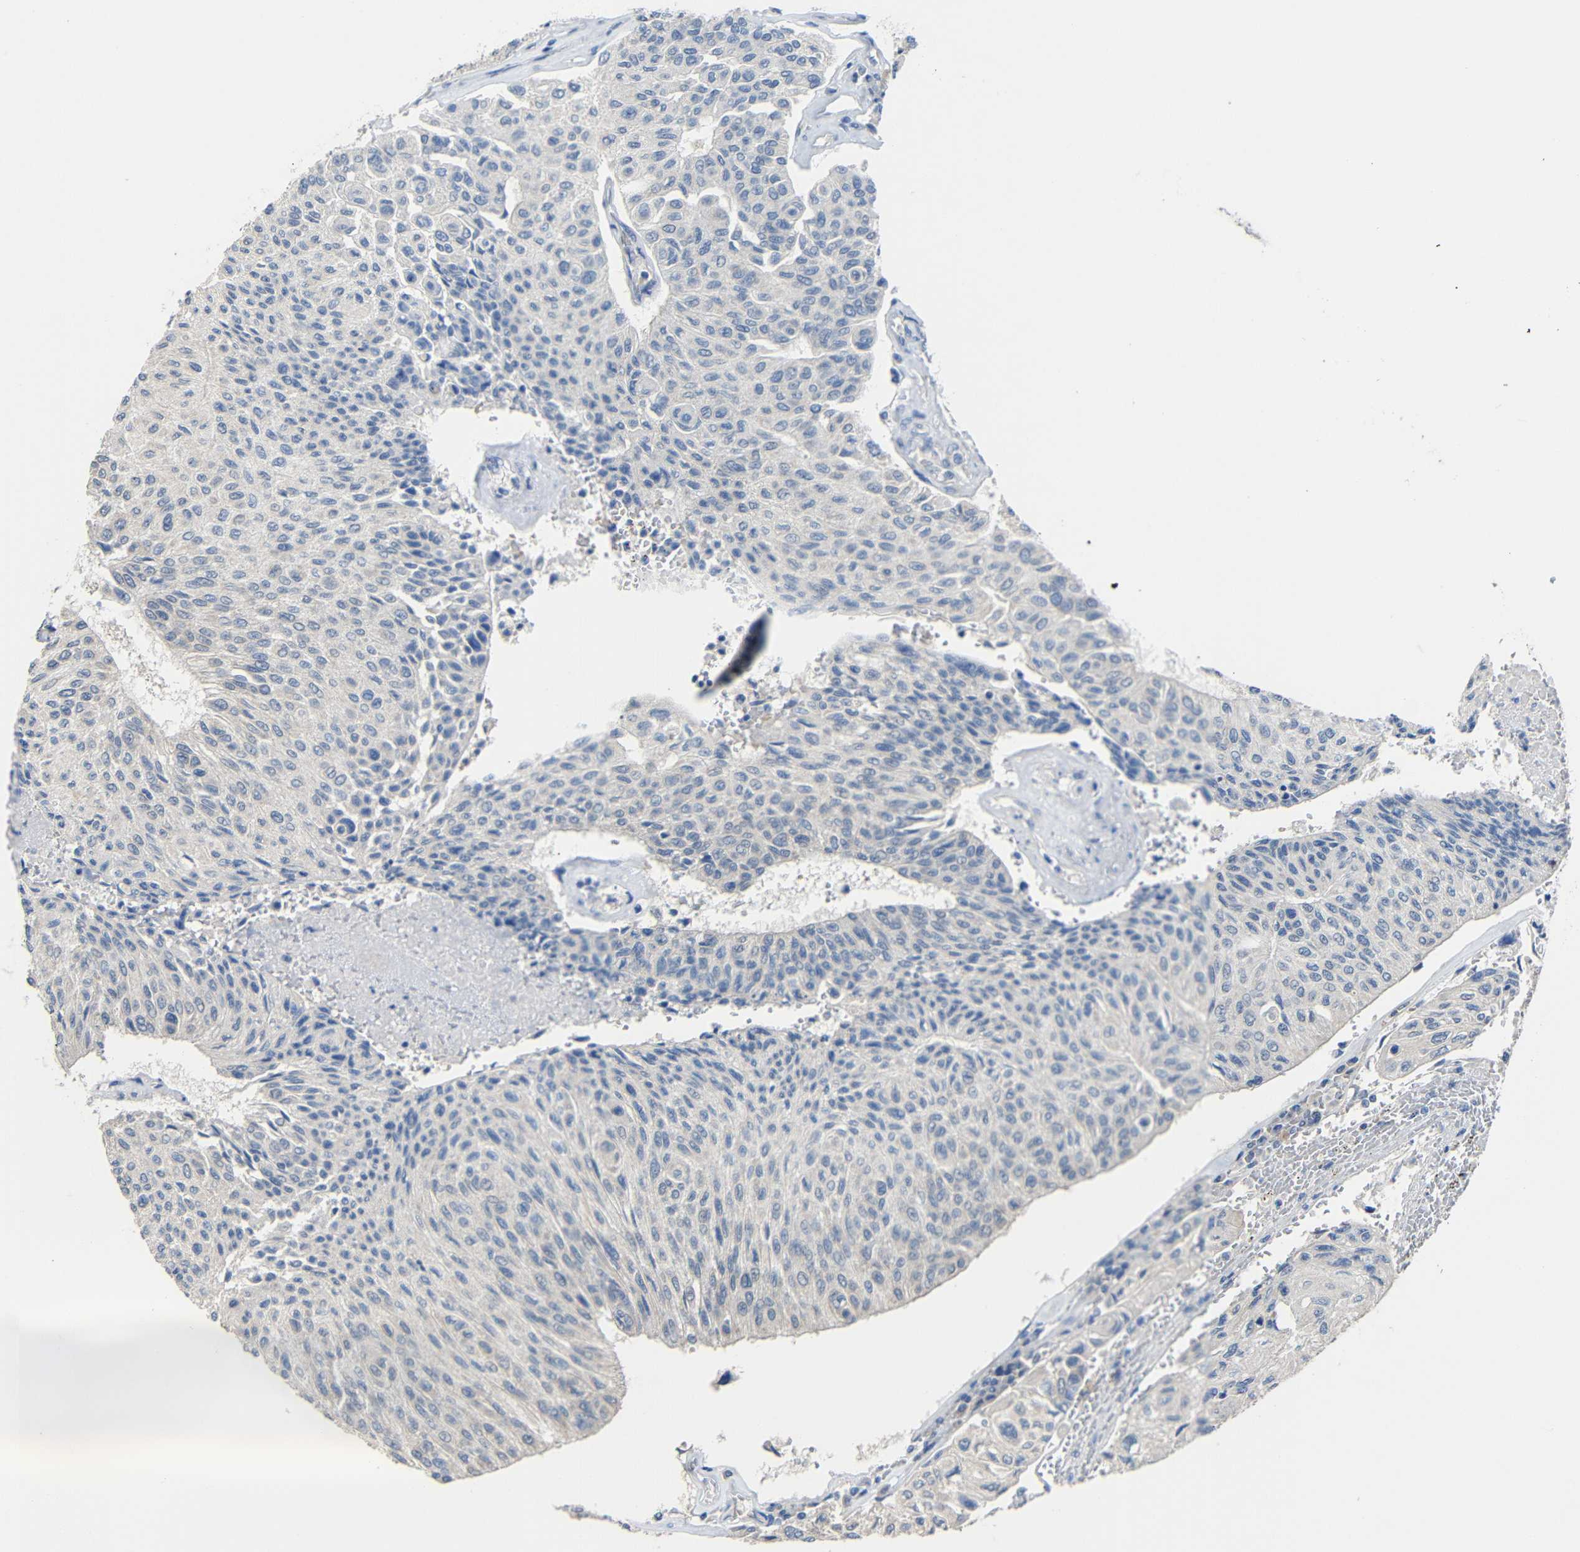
{"staining": {"intensity": "negative", "quantity": "none", "location": "none"}, "tissue": "urothelial cancer", "cell_type": "Tumor cells", "image_type": "cancer", "snomed": [{"axis": "morphology", "description": "Urothelial carcinoma, High grade"}, {"axis": "topography", "description": "Urinary bladder"}], "caption": "This is an IHC image of human high-grade urothelial carcinoma. There is no staining in tumor cells.", "gene": "HNF1A", "patient": {"sex": "male", "age": 66}}